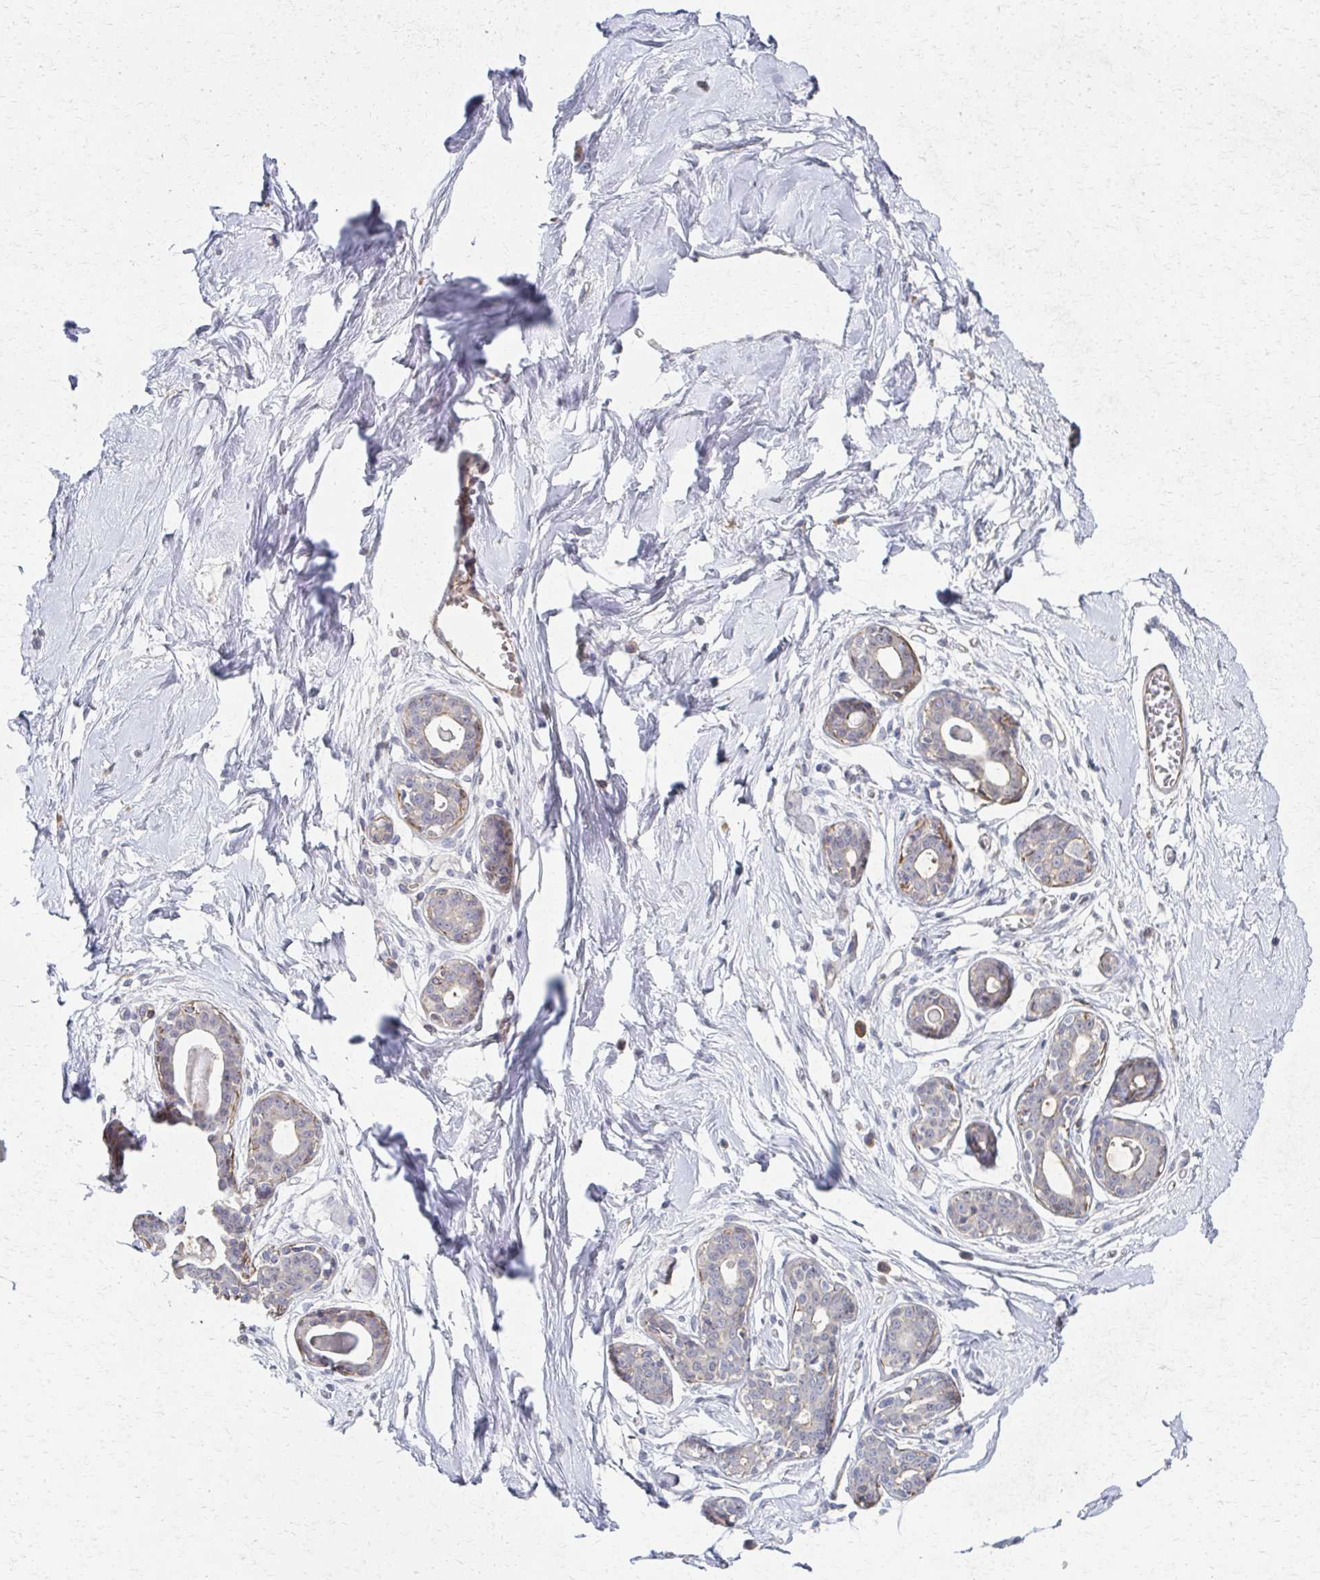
{"staining": {"intensity": "negative", "quantity": "none", "location": "none"}, "tissue": "breast", "cell_type": "Adipocytes", "image_type": "normal", "snomed": [{"axis": "morphology", "description": "Normal tissue, NOS"}, {"axis": "topography", "description": "Breast"}], "caption": "Breast stained for a protein using IHC exhibits no expression adipocytes.", "gene": "EOLA1", "patient": {"sex": "female", "age": 45}}